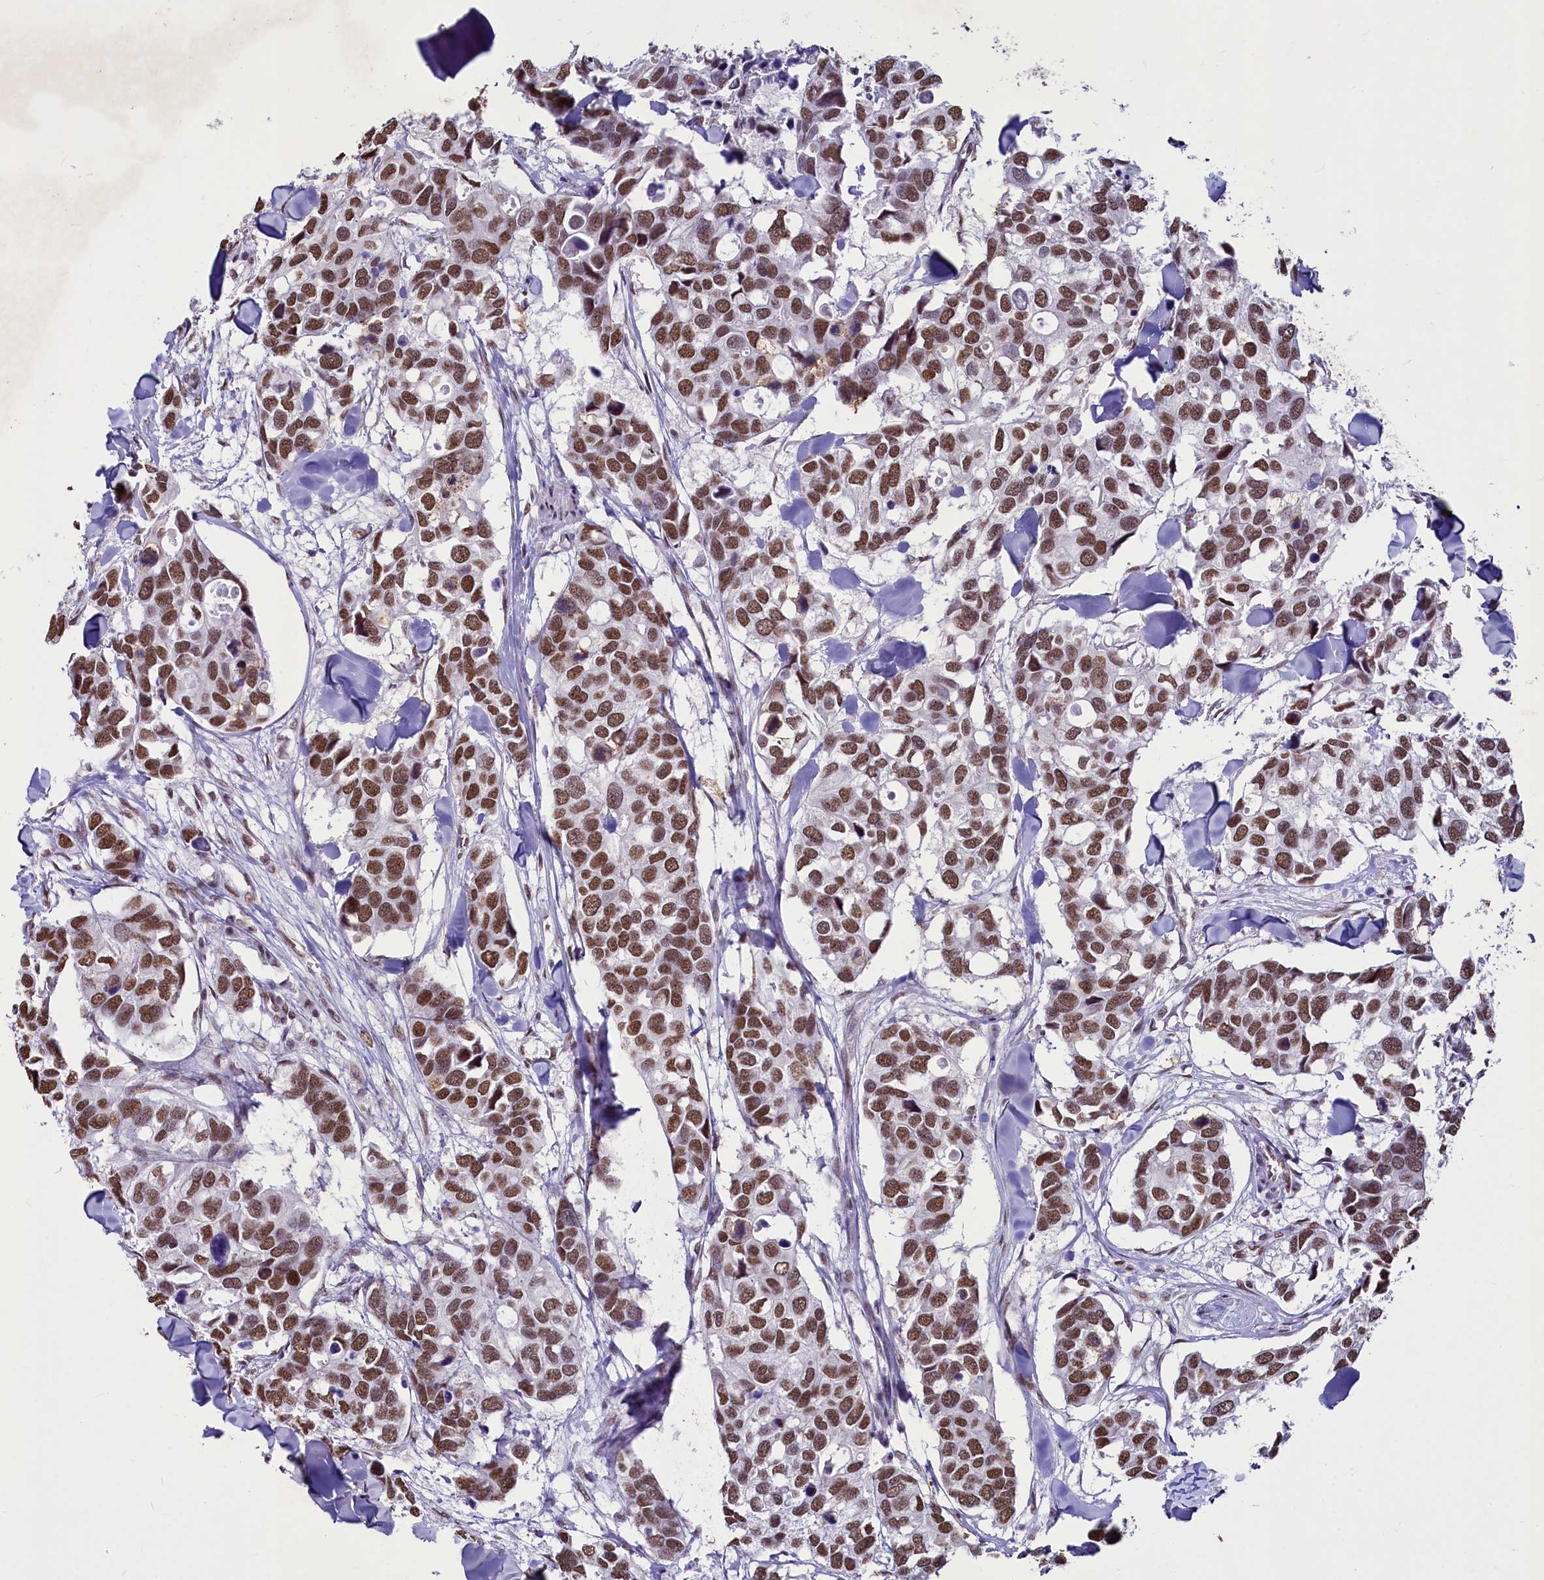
{"staining": {"intensity": "strong", "quantity": ">75%", "location": "nuclear"}, "tissue": "breast cancer", "cell_type": "Tumor cells", "image_type": "cancer", "snomed": [{"axis": "morphology", "description": "Duct carcinoma"}, {"axis": "topography", "description": "Breast"}], "caption": "Intraductal carcinoma (breast) stained with DAB IHC demonstrates high levels of strong nuclear staining in about >75% of tumor cells. (brown staining indicates protein expression, while blue staining denotes nuclei).", "gene": "PARPBP", "patient": {"sex": "female", "age": 83}}